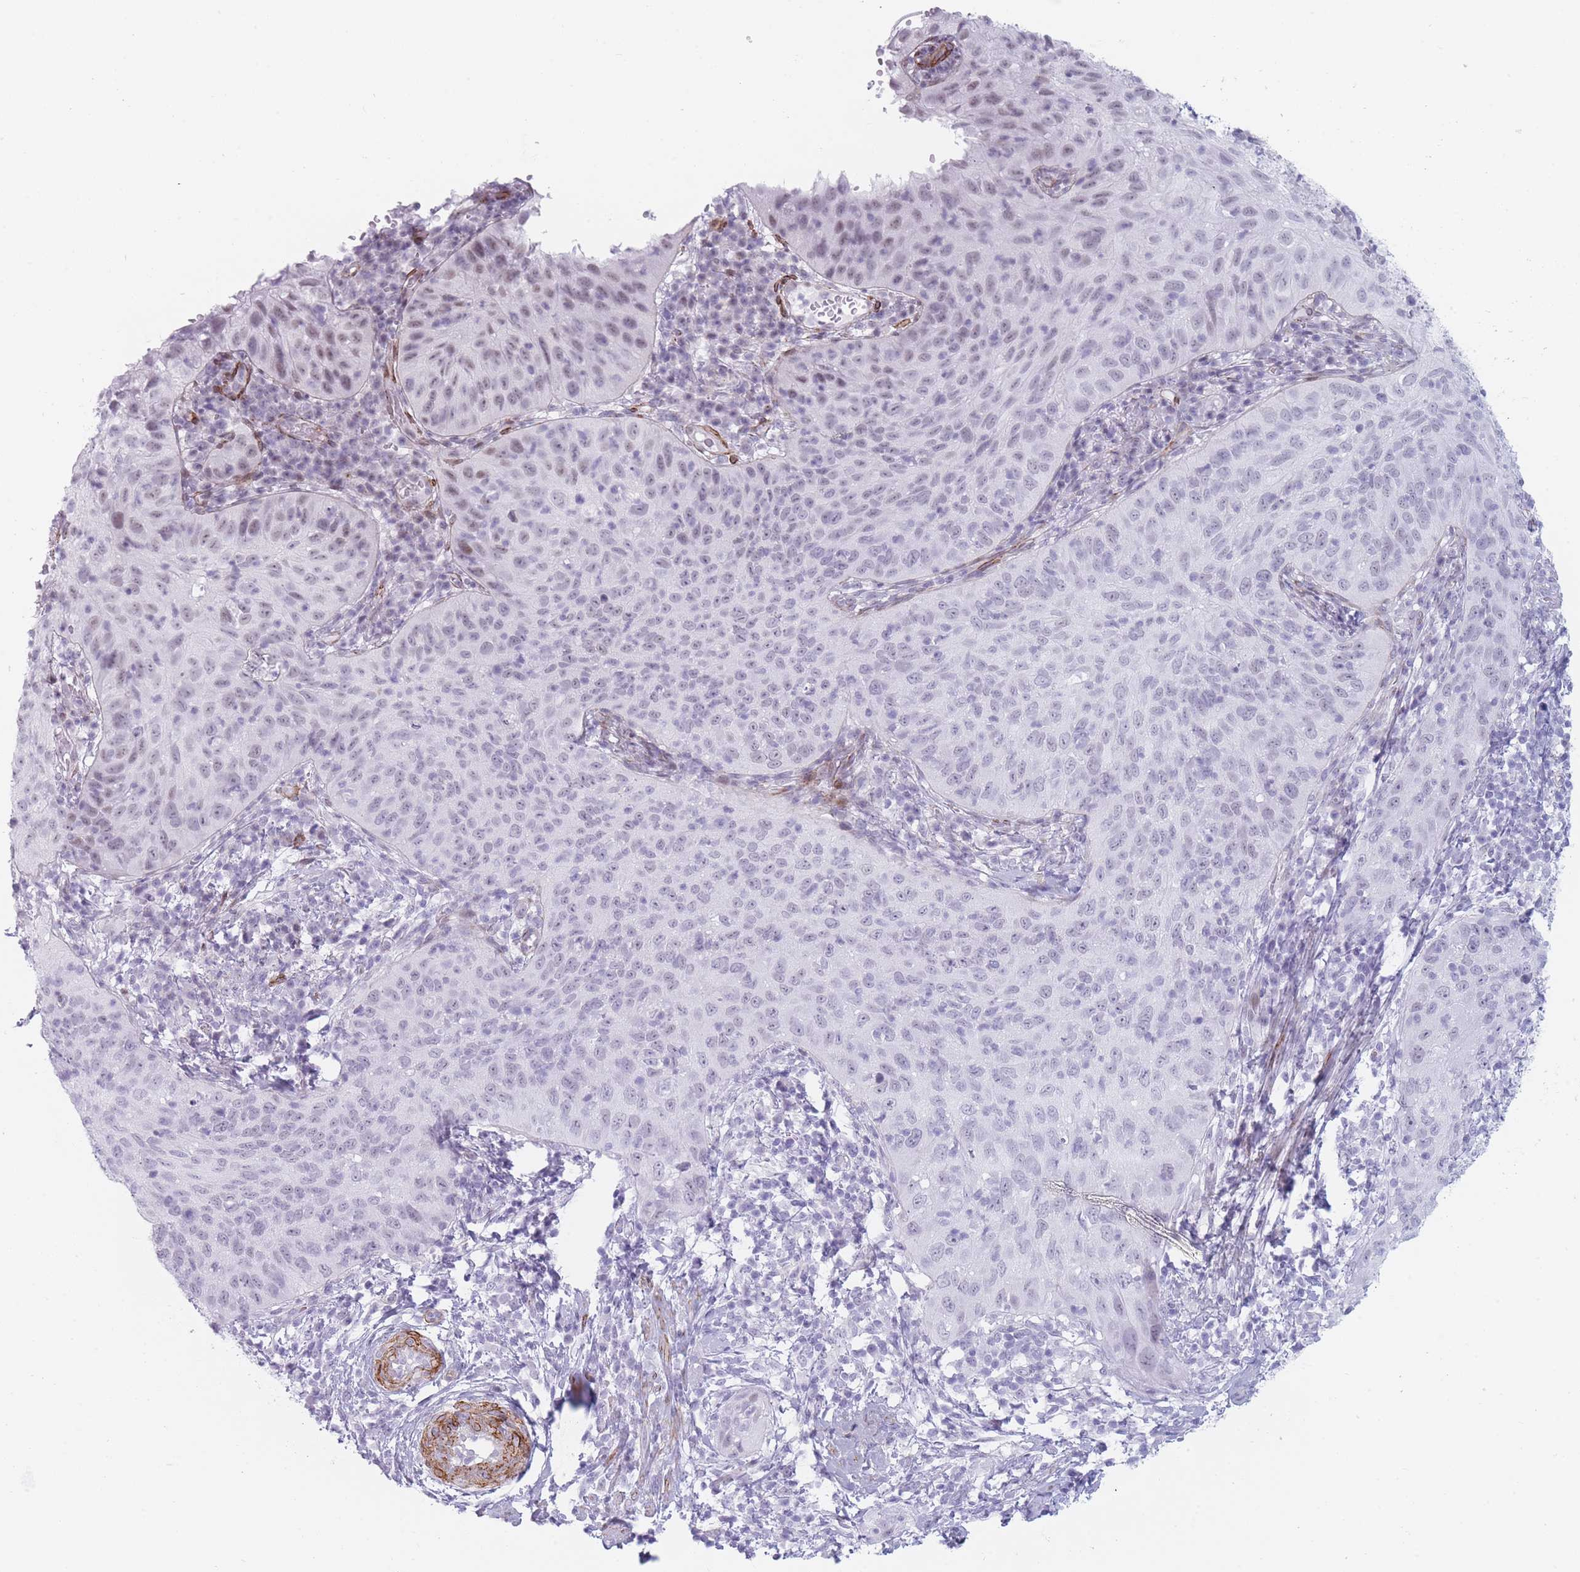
{"staining": {"intensity": "moderate", "quantity": "<25%", "location": "nuclear"}, "tissue": "cervical cancer", "cell_type": "Tumor cells", "image_type": "cancer", "snomed": [{"axis": "morphology", "description": "Squamous cell carcinoma, NOS"}, {"axis": "topography", "description": "Cervix"}], "caption": "A brown stain shows moderate nuclear positivity of a protein in squamous cell carcinoma (cervical) tumor cells.", "gene": "IFNA6", "patient": {"sex": "female", "age": 30}}